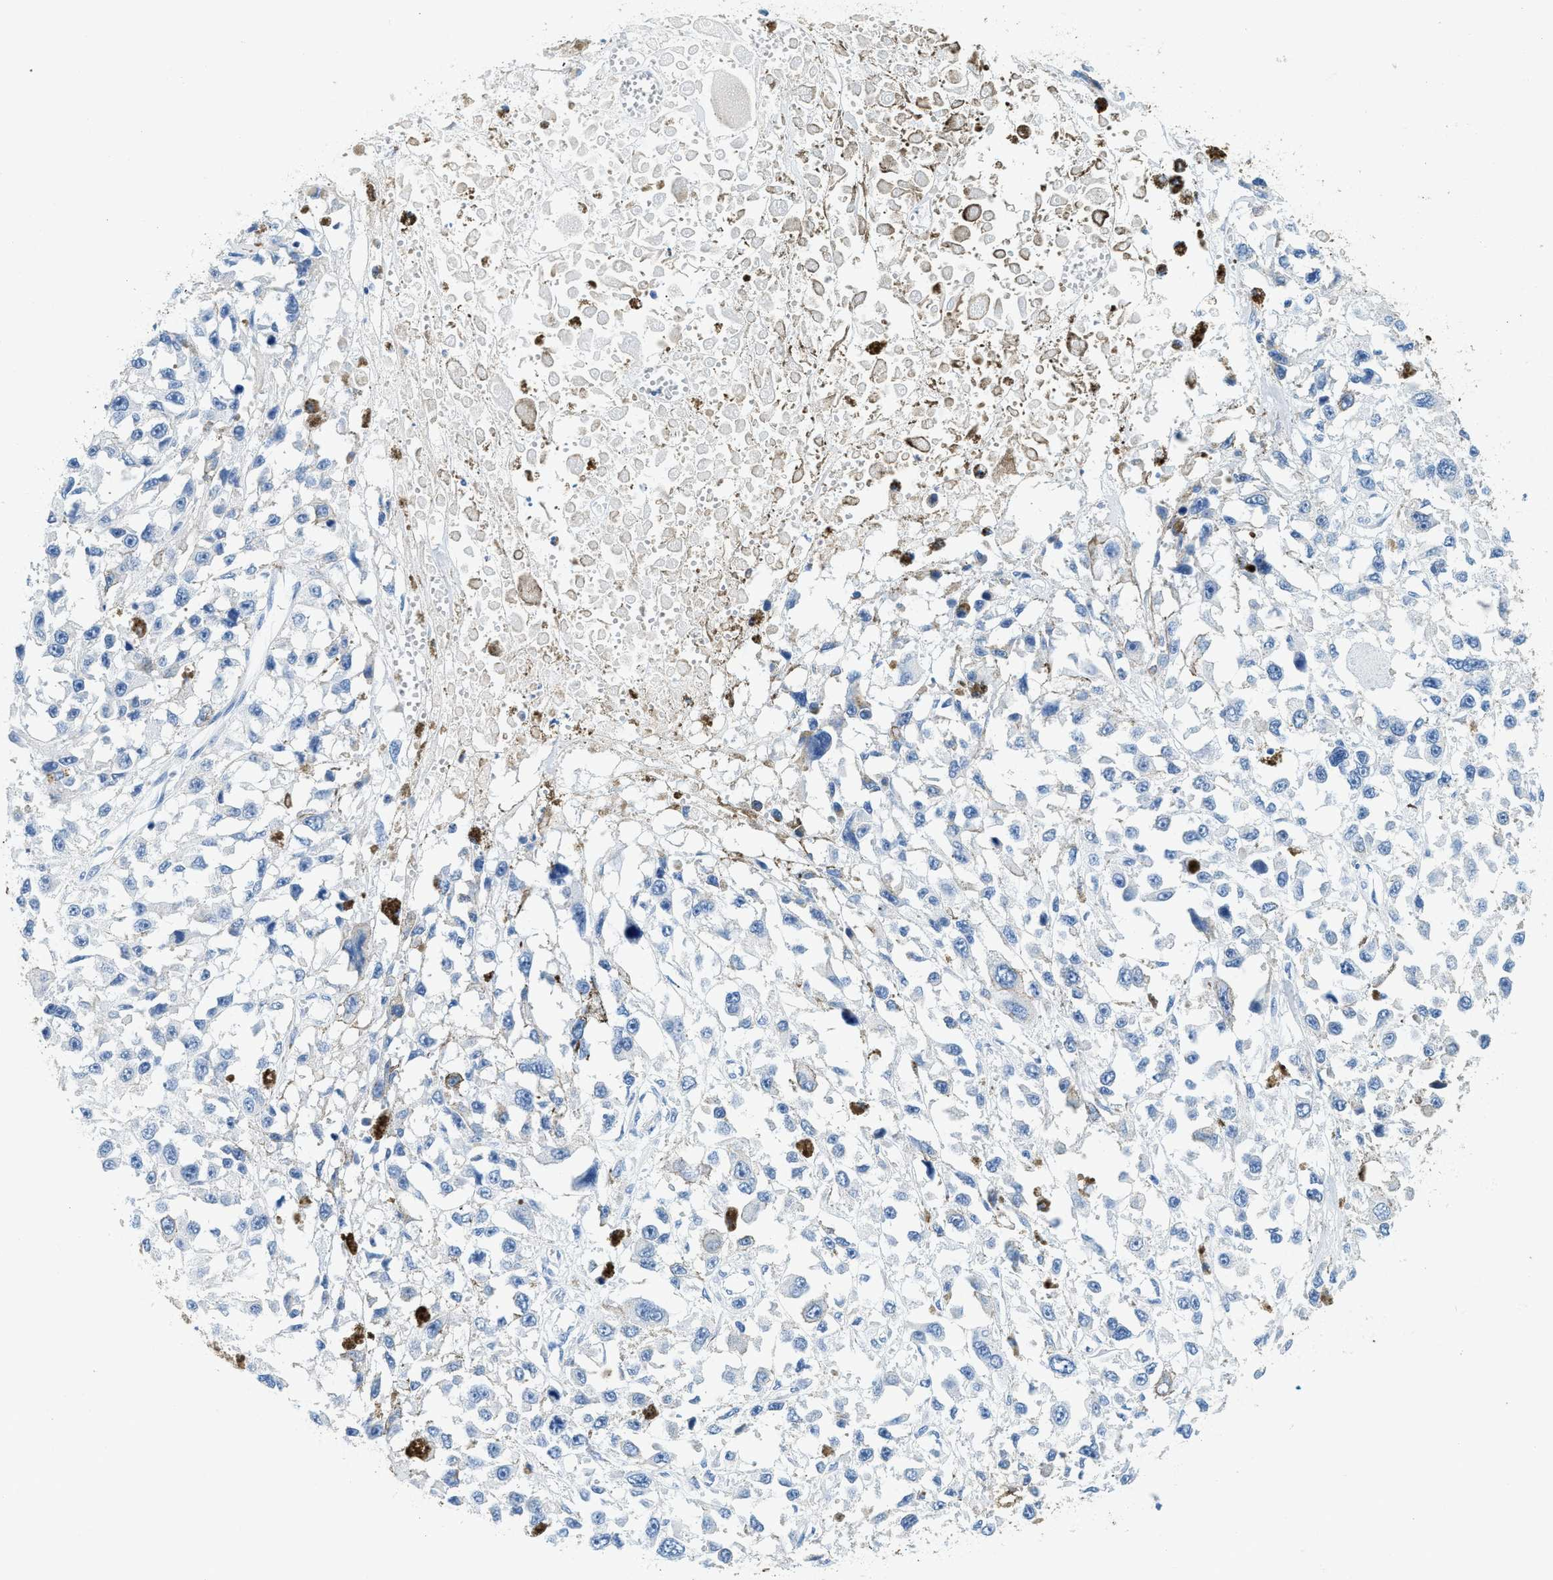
{"staining": {"intensity": "negative", "quantity": "none", "location": "none"}, "tissue": "melanoma", "cell_type": "Tumor cells", "image_type": "cancer", "snomed": [{"axis": "morphology", "description": "Malignant melanoma, Metastatic site"}, {"axis": "topography", "description": "Lymph node"}], "caption": "Melanoma stained for a protein using IHC exhibits no staining tumor cells.", "gene": "TPSAB1", "patient": {"sex": "male", "age": 59}}